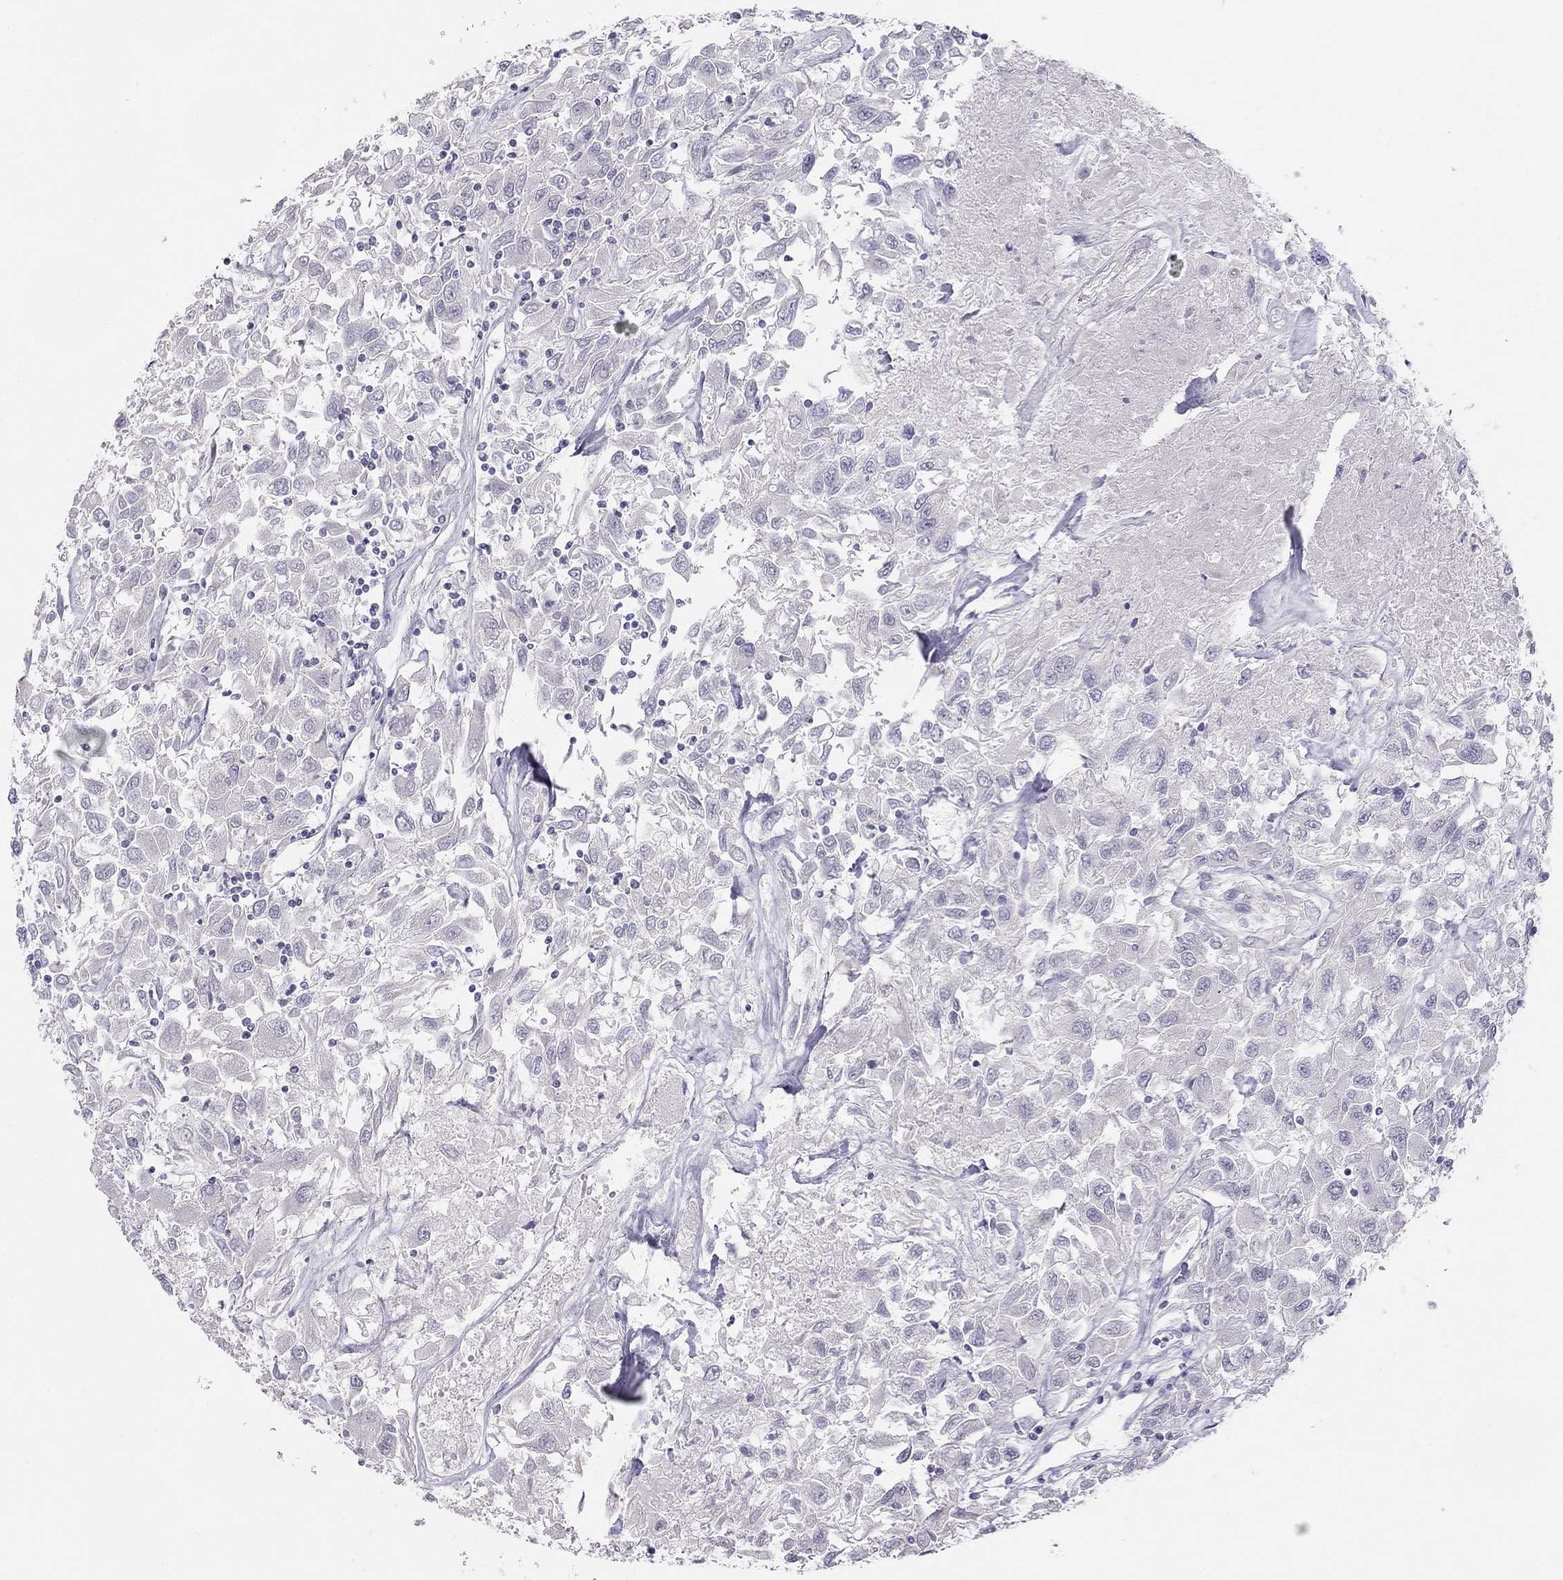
{"staining": {"intensity": "negative", "quantity": "none", "location": "none"}, "tissue": "renal cancer", "cell_type": "Tumor cells", "image_type": "cancer", "snomed": [{"axis": "morphology", "description": "Adenocarcinoma, NOS"}, {"axis": "topography", "description": "Kidney"}], "caption": "Immunohistochemistry of renal cancer (adenocarcinoma) exhibits no staining in tumor cells.", "gene": "KCNV2", "patient": {"sex": "female", "age": 76}}